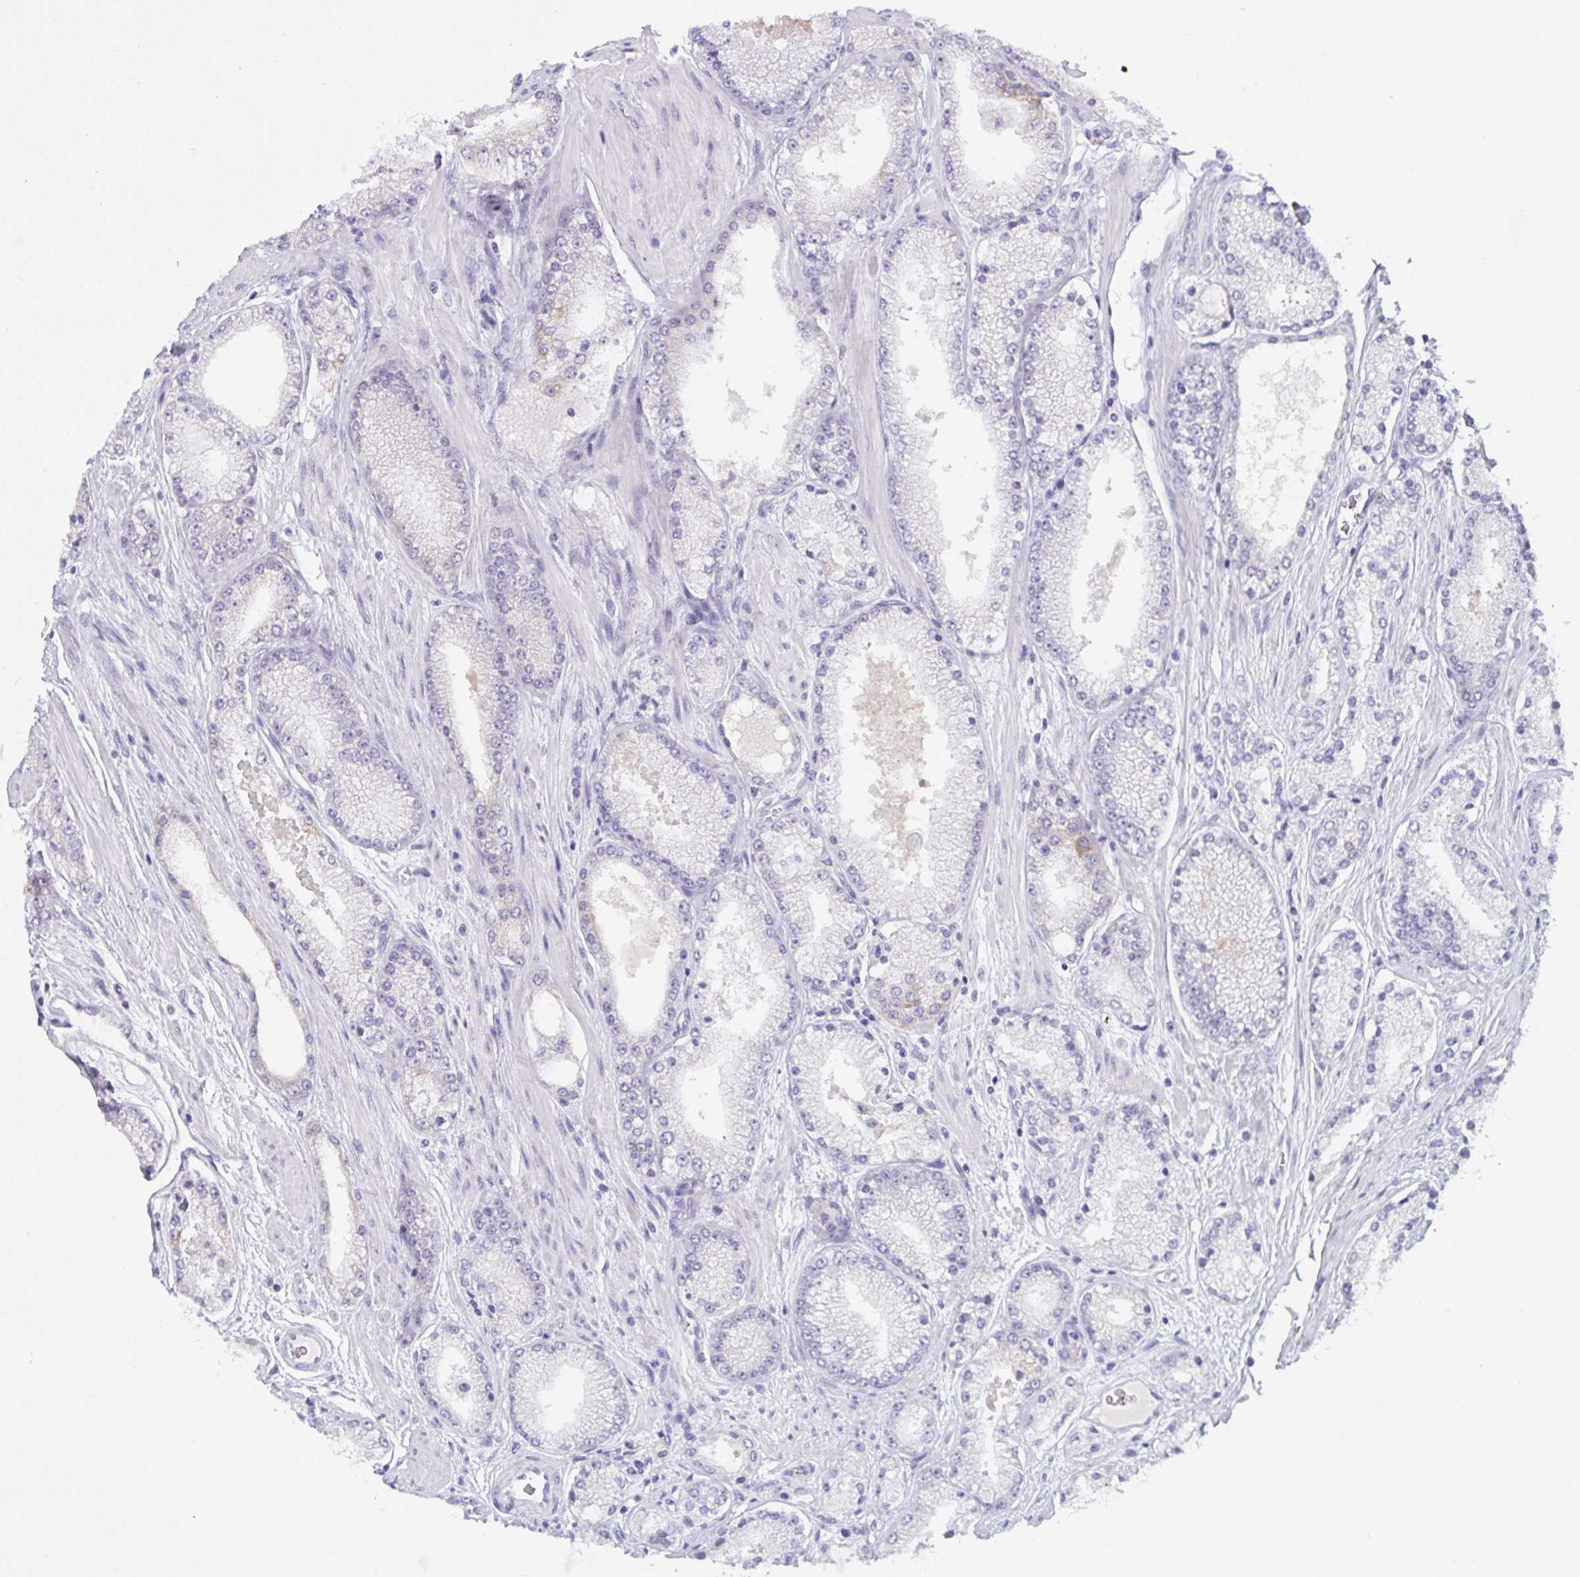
{"staining": {"intensity": "negative", "quantity": "none", "location": "none"}, "tissue": "prostate cancer", "cell_type": "Tumor cells", "image_type": "cancer", "snomed": [{"axis": "morphology", "description": "Adenocarcinoma, High grade"}, {"axis": "topography", "description": "Prostate"}], "caption": "Immunohistochemistry of prostate adenocarcinoma (high-grade) exhibits no staining in tumor cells.", "gene": "TENT5D", "patient": {"sex": "male", "age": 63}}